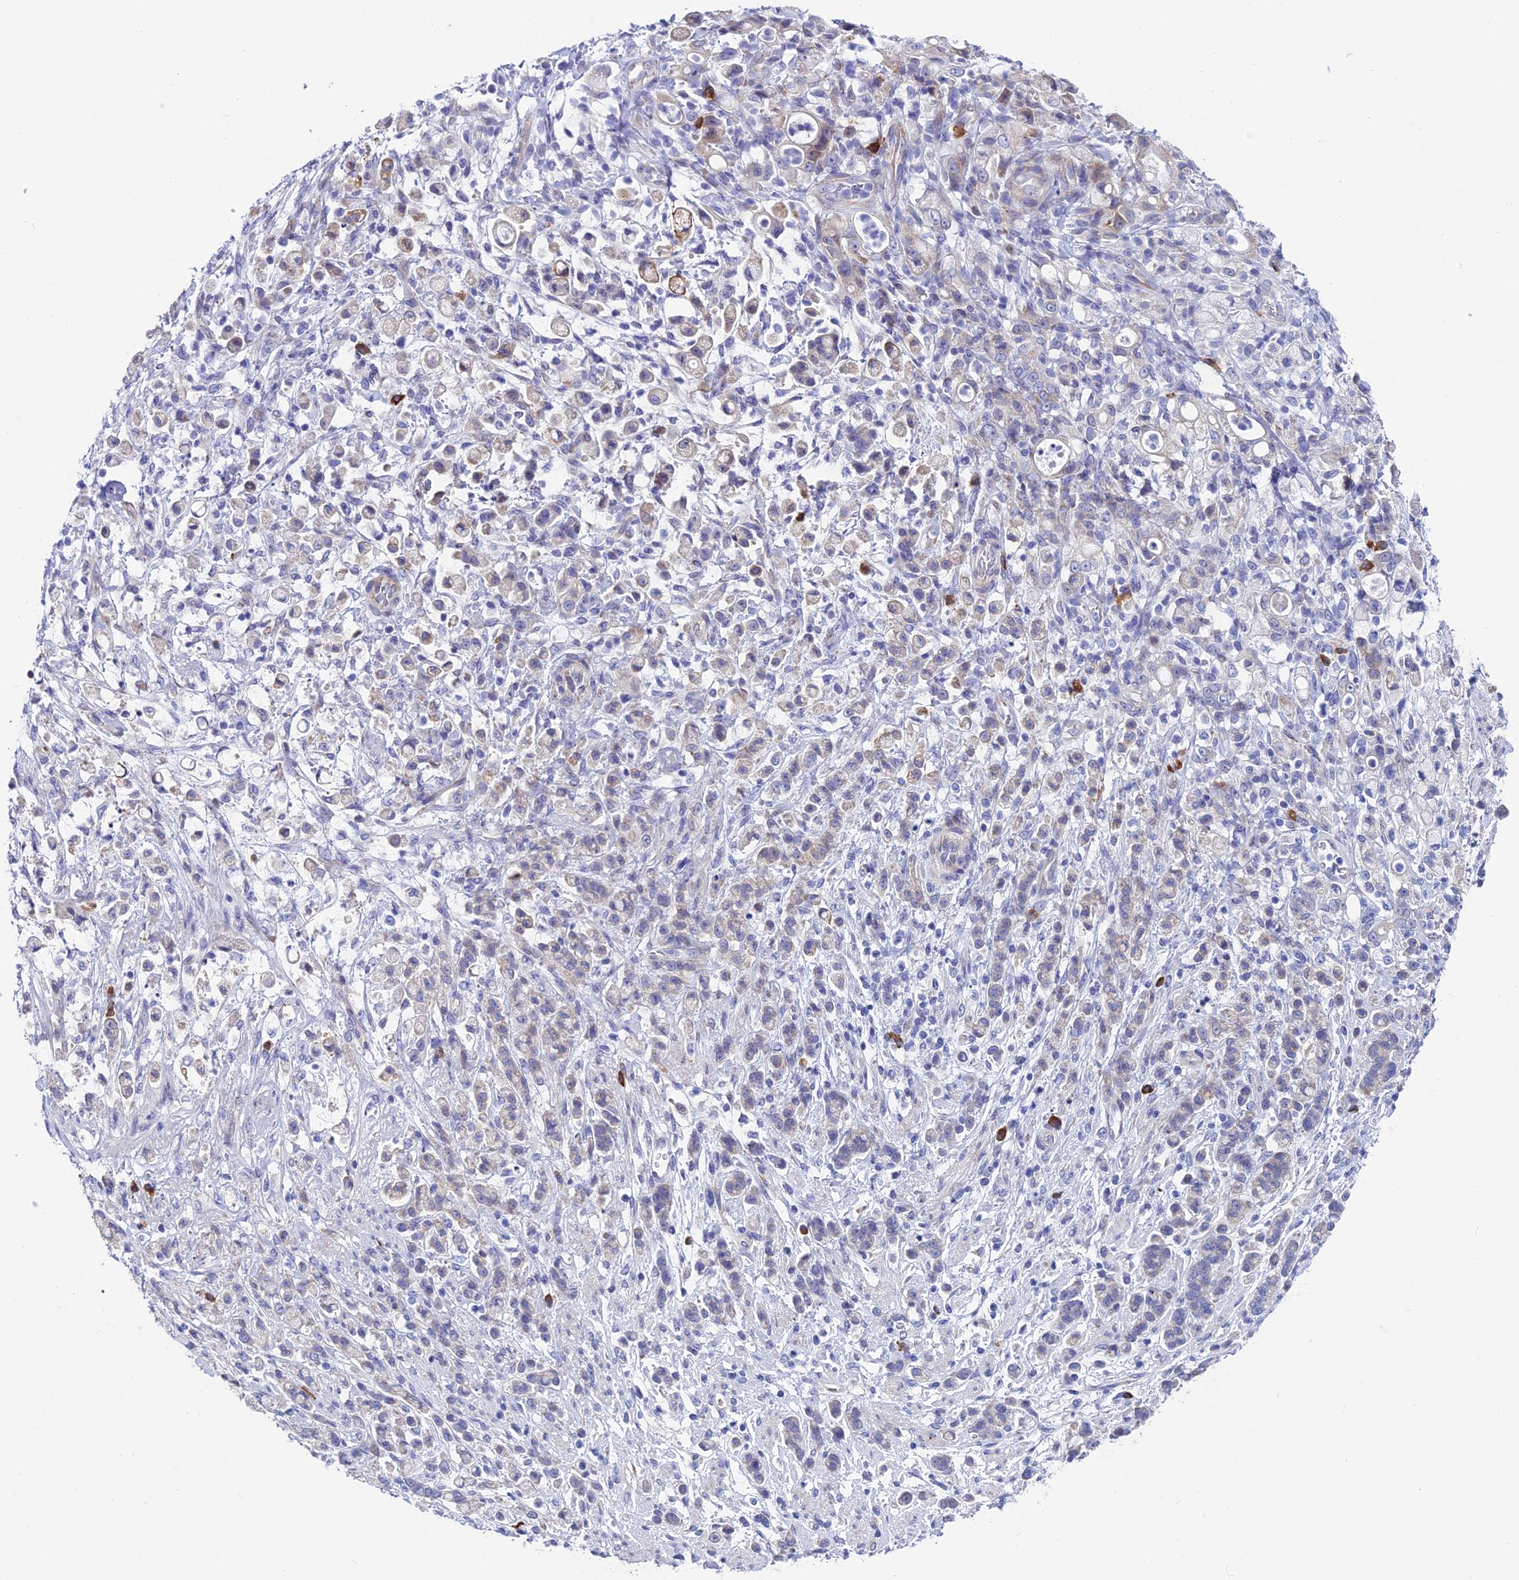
{"staining": {"intensity": "weak", "quantity": "<25%", "location": "cytoplasmic/membranous"}, "tissue": "stomach cancer", "cell_type": "Tumor cells", "image_type": "cancer", "snomed": [{"axis": "morphology", "description": "Adenocarcinoma, NOS"}, {"axis": "topography", "description": "Stomach"}], "caption": "Stomach adenocarcinoma was stained to show a protein in brown. There is no significant positivity in tumor cells. Nuclei are stained in blue.", "gene": "MACIR", "patient": {"sex": "female", "age": 60}}